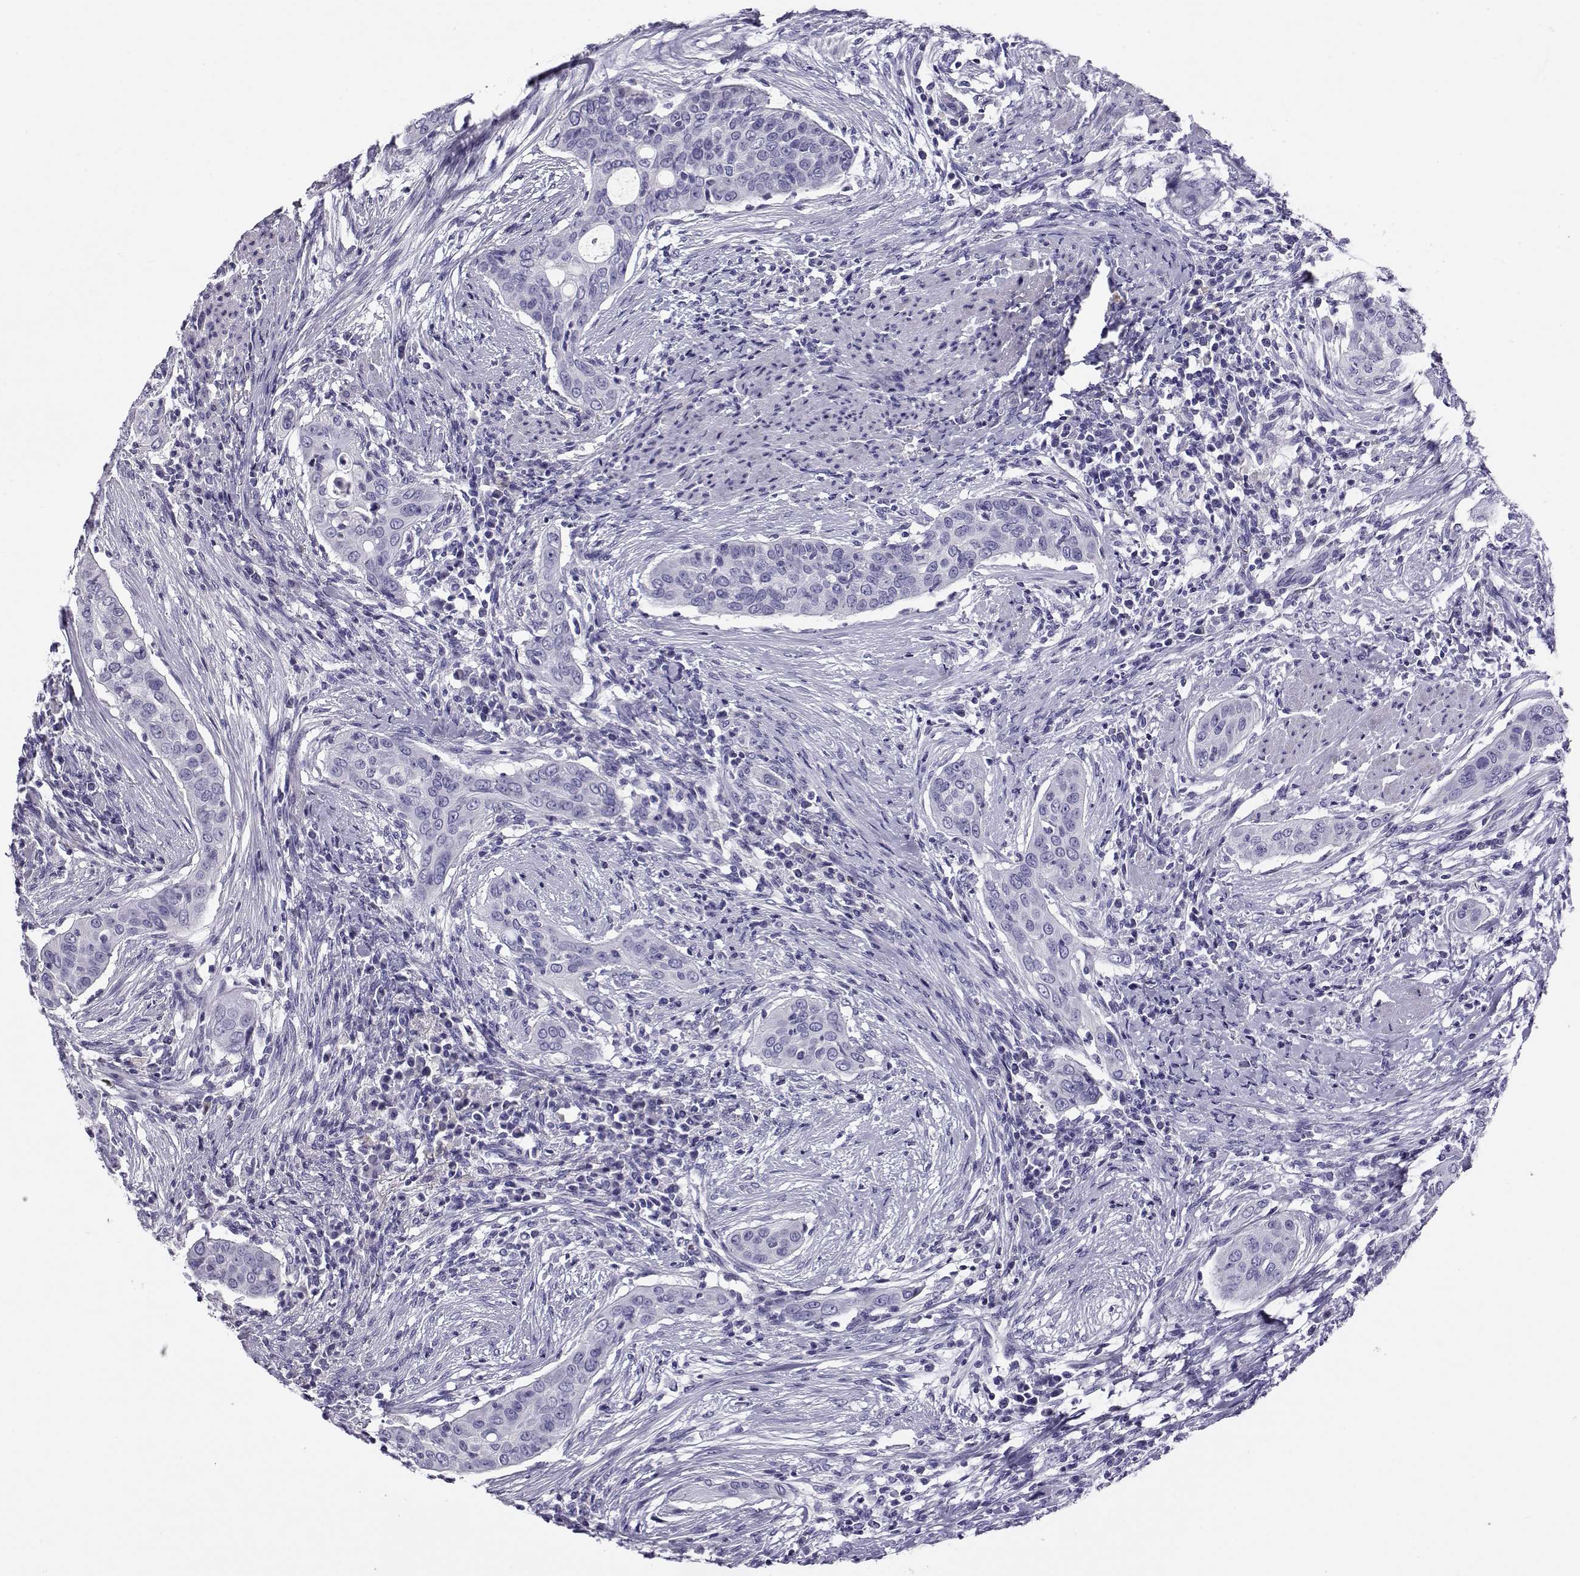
{"staining": {"intensity": "negative", "quantity": "none", "location": "none"}, "tissue": "urothelial cancer", "cell_type": "Tumor cells", "image_type": "cancer", "snomed": [{"axis": "morphology", "description": "Urothelial carcinoma, High grade"}, {"axis": "topography", "description": "Urinary bladder"}], "caption": "Histopathology image shows no significant protein positivity in tumor cells of urothelial cancer. (Immunohistochemistry (ihc), brightfield microscopy, high magnification).", "gene": "CABS1", "patient": {"sex": "male", "age": 82}}